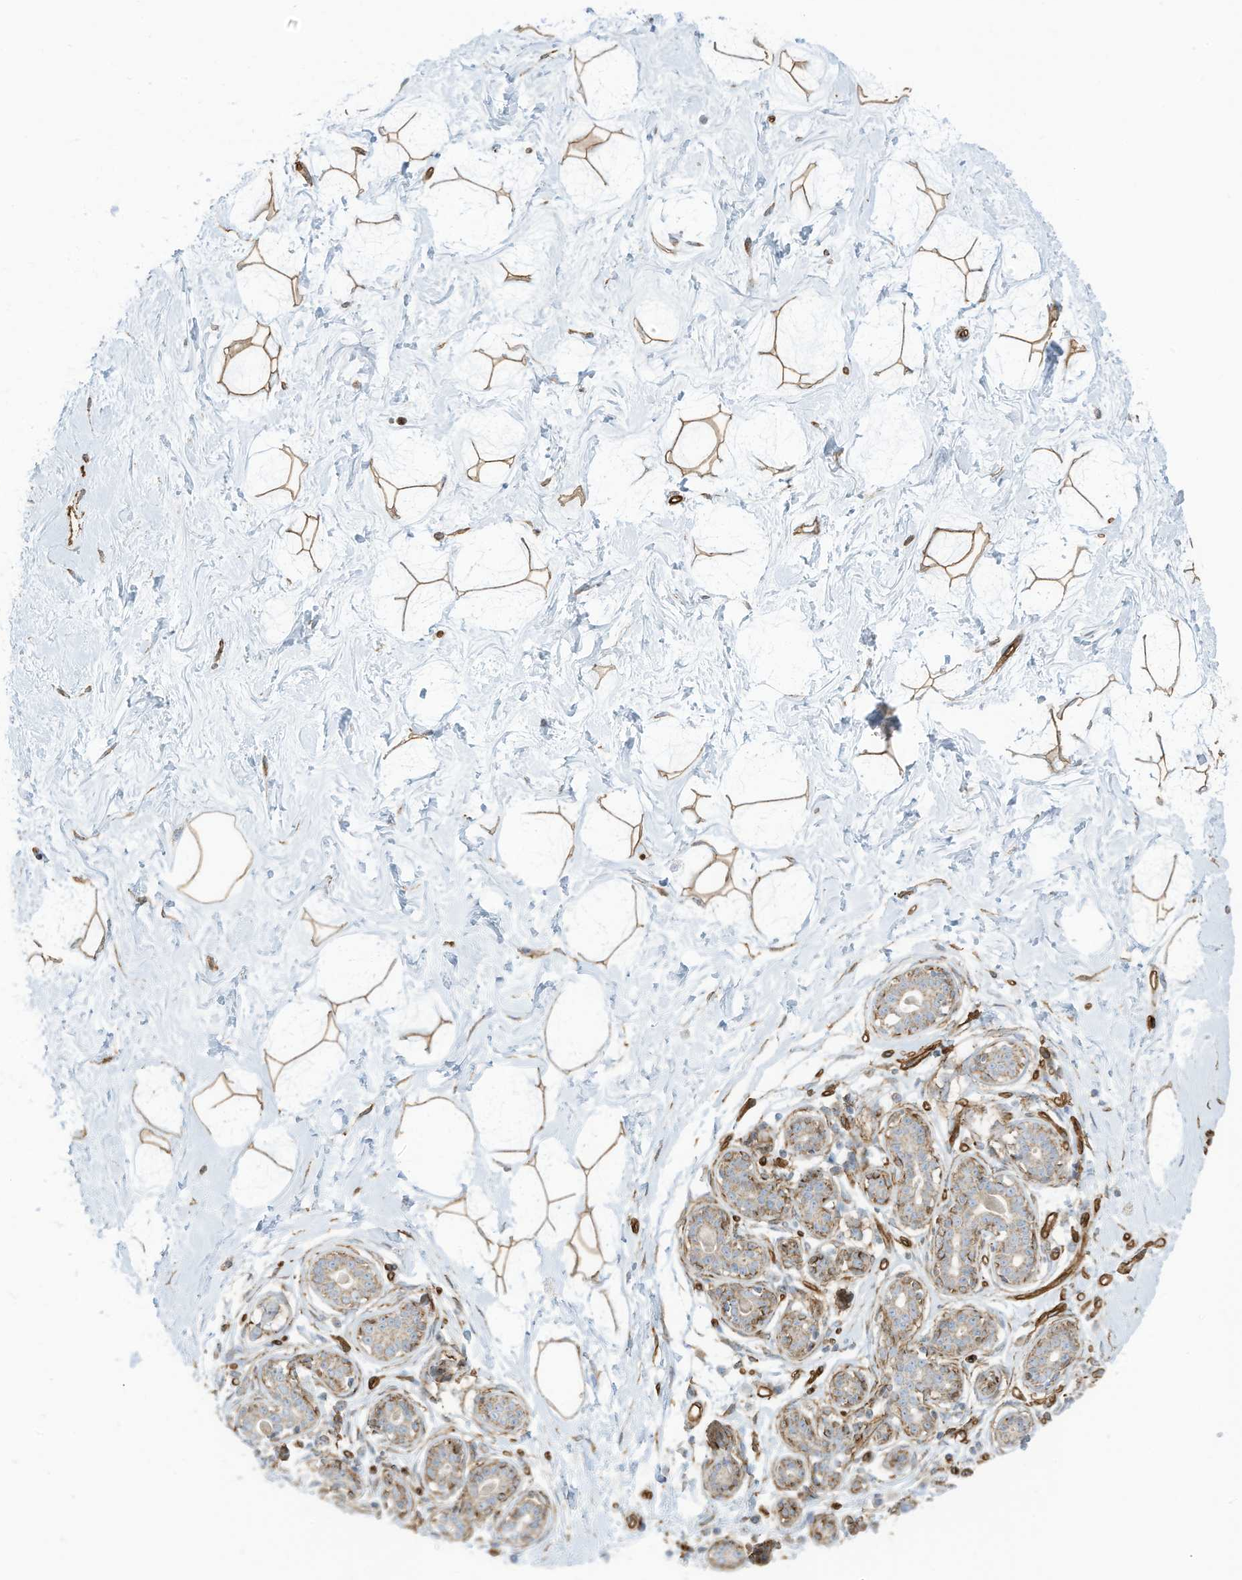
{"staining": {"intensity": "moderate", "quantity": ">75%", "location": "cytoplasmic/membranous"}, "tissue": "breast", "cell_type": "Adipocytes", "image_type": "normal", "snomed": [{"axis": "morphology", "description": "Normal tissue, NOS"}, {"axis": "morphology", "description": "Adenoma, NOS"}, {"axis": "topography", "description": "Breast"}], "caption": "DAB (3,3'-diaminobenzidine) immunohistochemical staining of benign human breast exhibits moderate cytoplasmic/membranous protein expression in approximately >75% of adipocytes. The staining was performed using DAB to visualize the protein expression in brown, while the nuclei were stained in blue with hematoxylin (Magnification: 20x).", "gene": "ABCB7", "patient": {"sex": "female", "age": 23}}